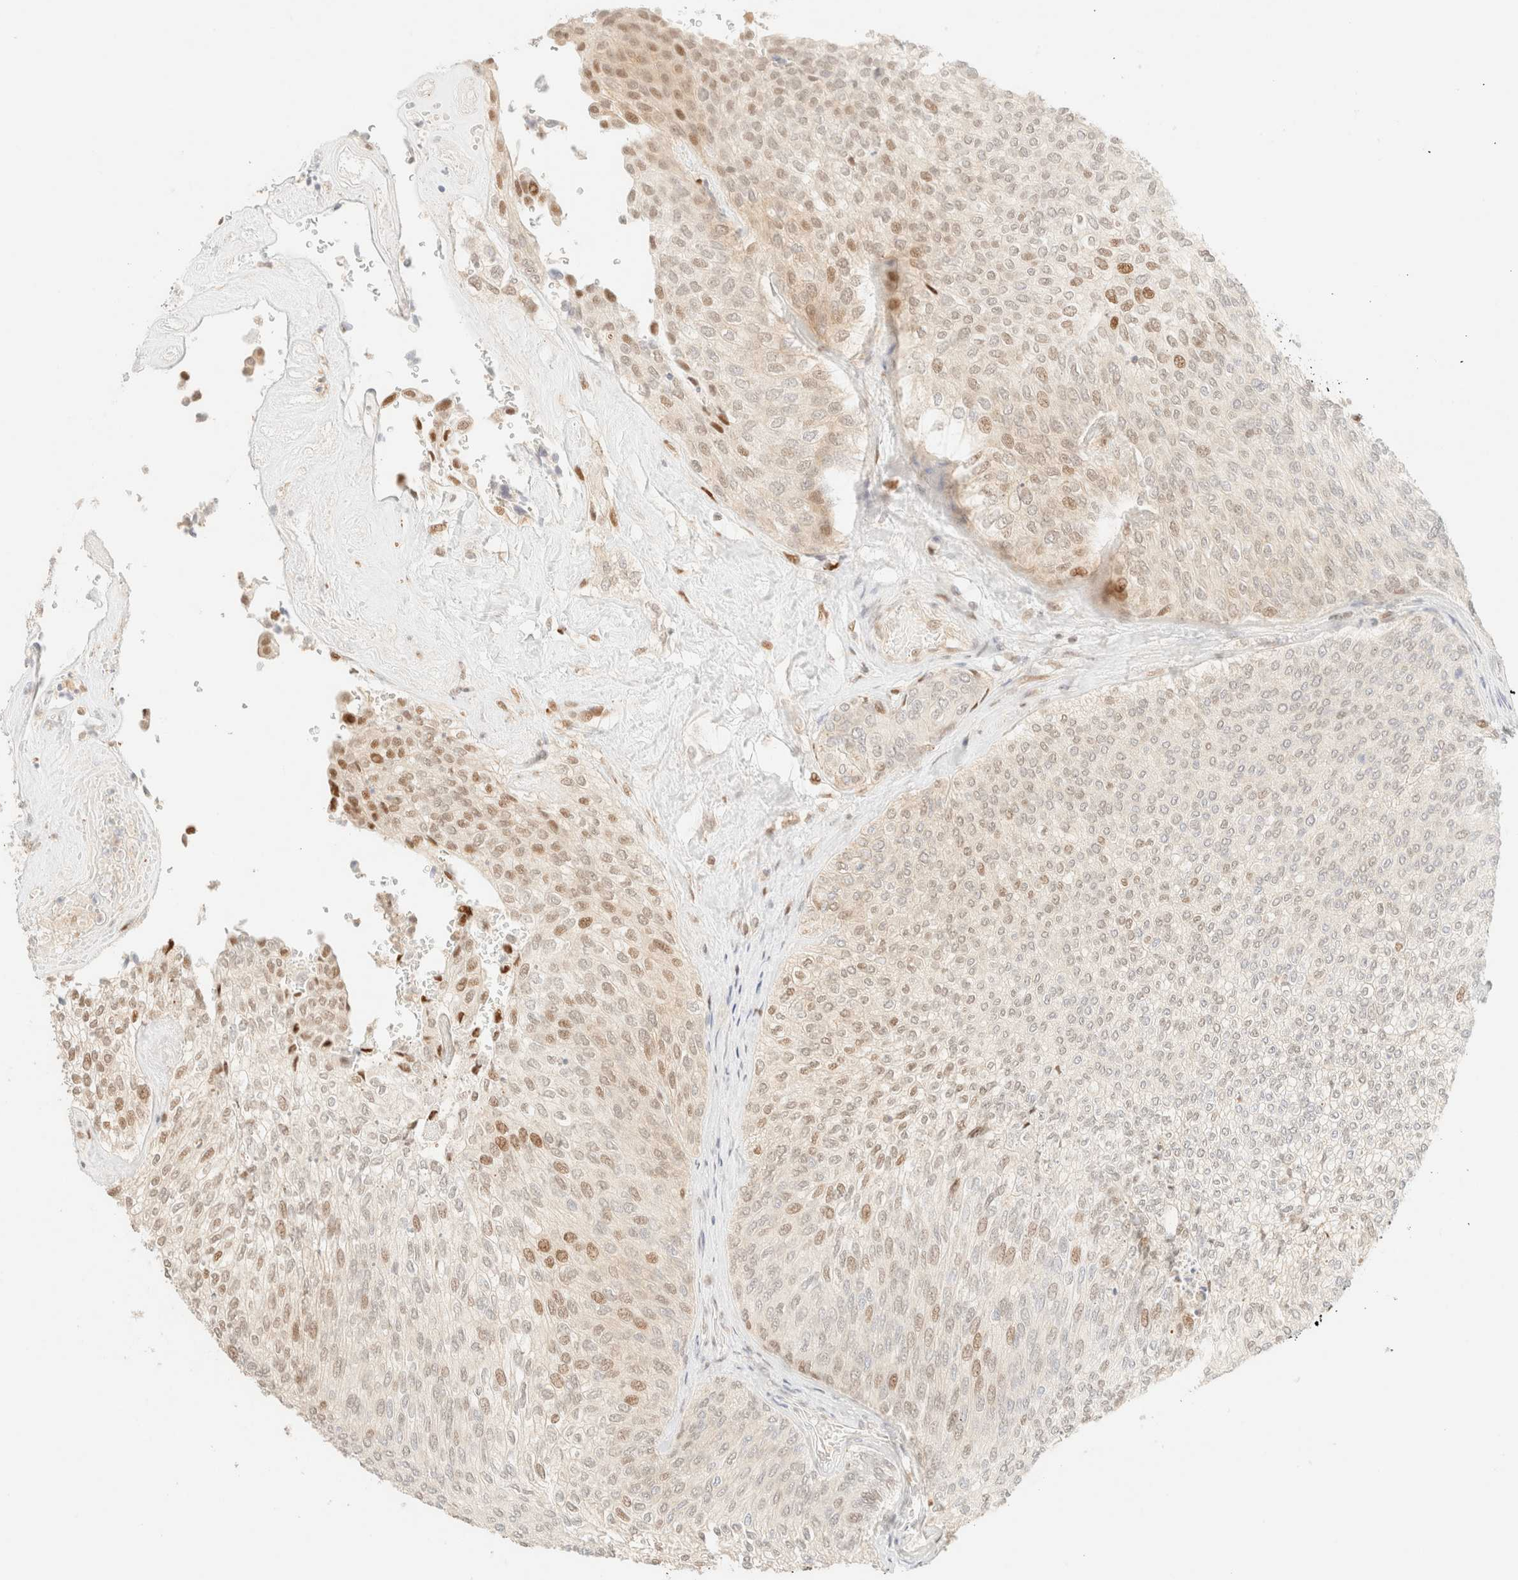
{"staining": {"intensity": "moderate", "quantity": "<25%", "location": "nuclear"}, "tissue": "urothelial cancer", "cell_type": "Tumor cells", "image_type": "cancer", "snomed": [{"axis": "morphology", "description": "Urothelial carcinoma, Low grade"}, {"axis": "topography", "description": "Urinary bladder"}], "caption": "Immunohistochemistry (IHC) photomicrograph of neoplastic tissue: urothelial carcinoma (low-grade) stained using immunohistochemistry (IHC) exhibits low levels of moderate protein expression localized specifically in the nuclear of tumor cells, appearing as a nuclear brown color.", "gene": "TSR1", "patient": {"sex": "female", "age": 79}}